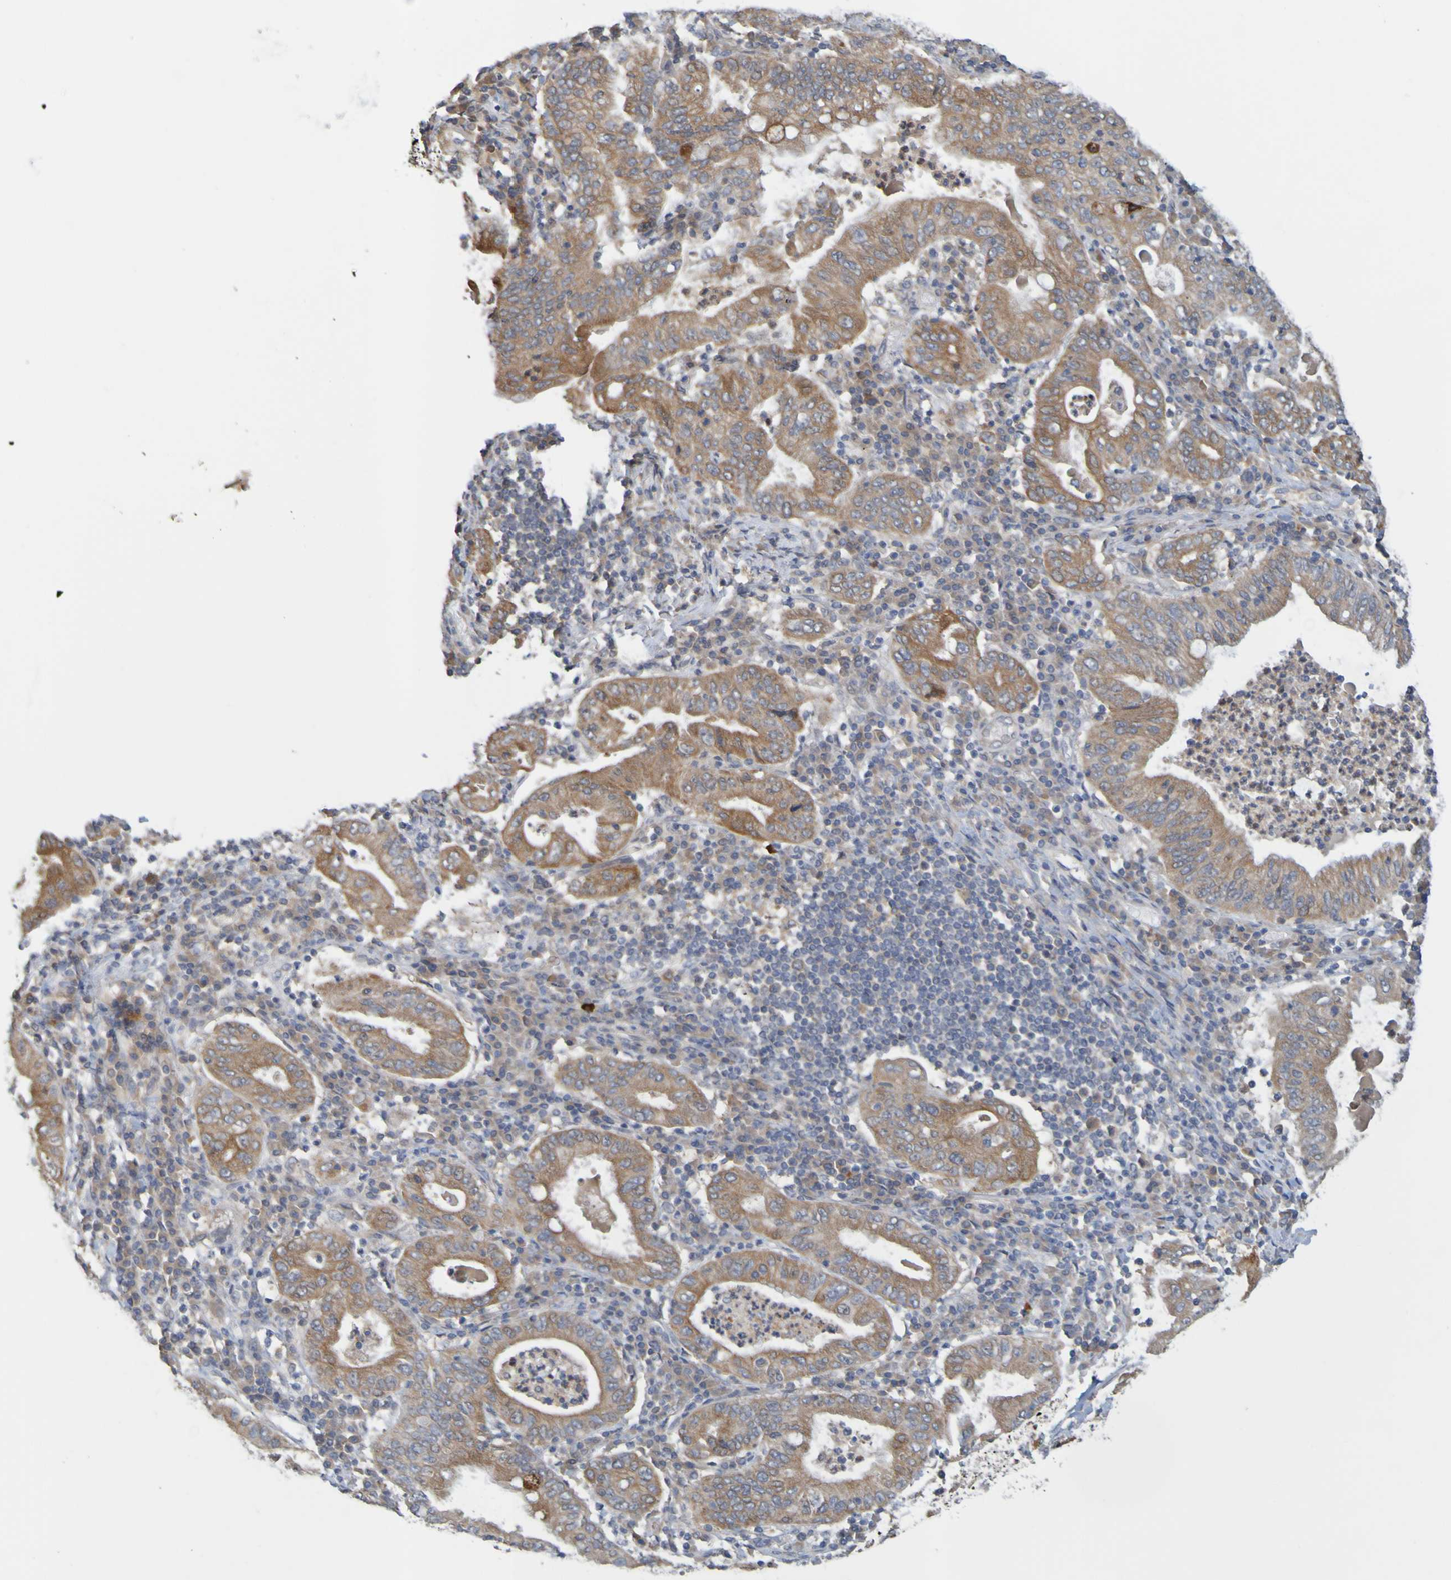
{"staining": {"intensity": "strong", "quantity": ">75%", "location": "cytoplasmic/membranous"}, "tissue": "stomach cancer", "cell_type": "Tumor cells", "image_type": "cancer", "snomed": [{"axis": "morphology", "description": "Normal tissue, NOS"}, {"axis": "morphology", "description": "Adenocarcinoma, NOS"}, {"axis": "topography", "description": "Esophagus"}, {"axis": "topography", "description": "Stomach, upper"}, {"axis": "topography", "description": "Peripheral nerve tissue"}], "caption": "Stomach adenocarcinoma was stained to show a protein in brown. There is high levels of strong cytoplasmic/membranous staining in approximately >75% of tumor cells. (Stains: DAB in brown, nuclei in blue, Microscopy: brightfield microscopy at high magnification).", "gene": "NAV2", "patient": {"sex": "male", "age": 62}}